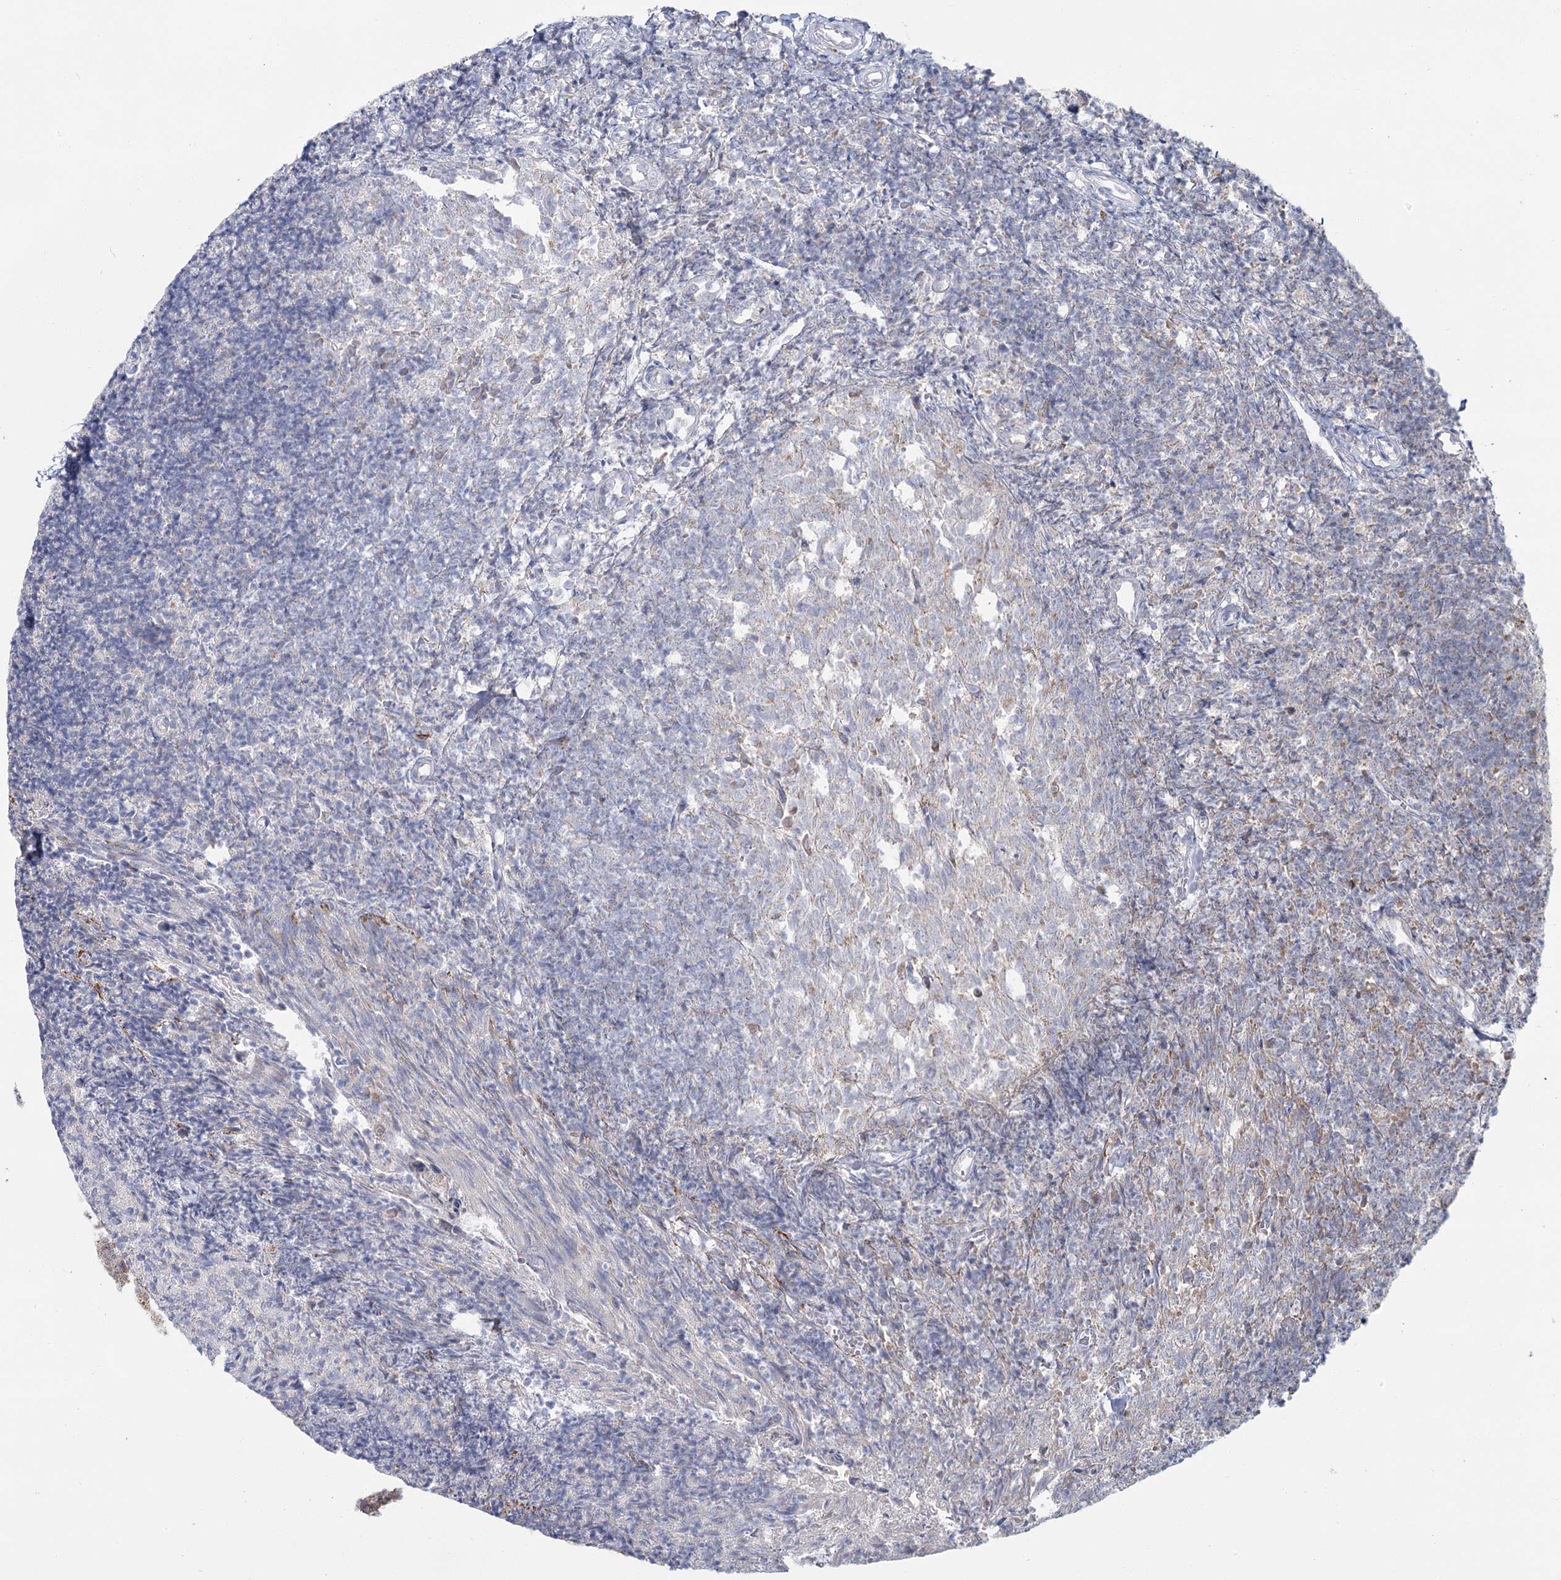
{"staining": {"intensity": "moderate", "quantity": "<25%", "location": "cytoplasmic/membranous"}, "tissue": "tonsil", "cell_type": "Germinal center cells", "image_type": "normal", "snomed": [{"axis": "morphology", "description": "Normal tissue, NOS"}, {"axis": "topography", "description": "Tonsil"}], "caption": "IHC staining of benign tonsil, which demonstrates low levels of moderate cytoplasmic/membranous staining in approximately <25% of germinal center cells indicating moderate cytoplasmic/membranous protein staining. The staining was performed using DAB (3,3'-diaminobenzidine) (brown) for protein detection and nuclei were counterstained in hematoxylin (blue).", "gene": "ACOX2", "patient": {"sex": "female", "age": 10}}